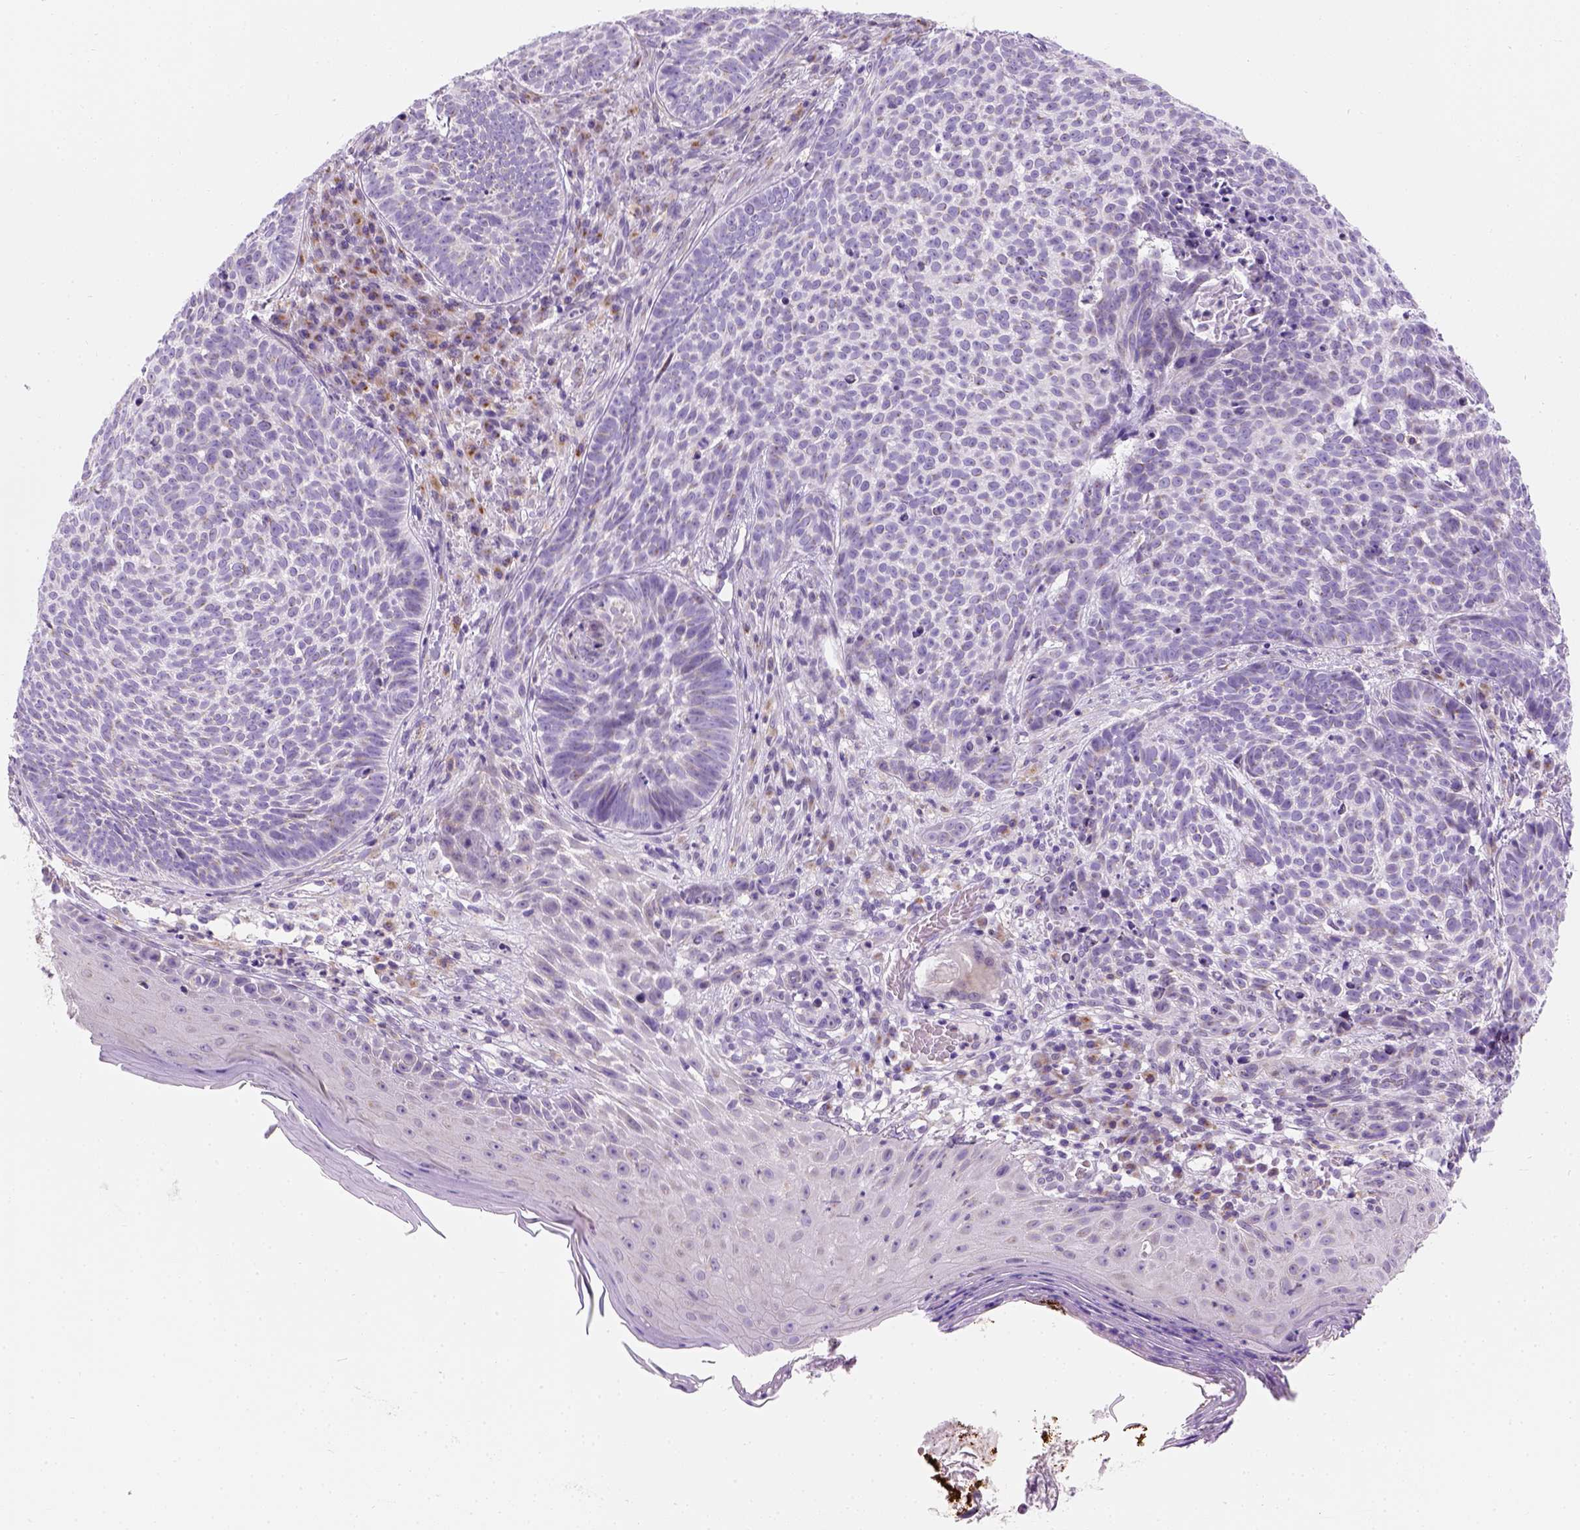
{"staining": {"intensity": "negative", "quantity": "none", "location": "none"}, "tissue": "skin cancer", "cell_type": "Tumor cells", "image_type": "cancer", "snomed": [{"axis": "morphology", "description": "Basal cell carcinoma"}, {"axis": "topography", "description": "Skin"}], "caption": "Tumor cells show no significant expression in skin cancer. (DAB immunohistochemistry visualized using brightfield microscopy, high magnification).", "gene": "PHF7", "patient": {"sex": "male", "age": 90}}